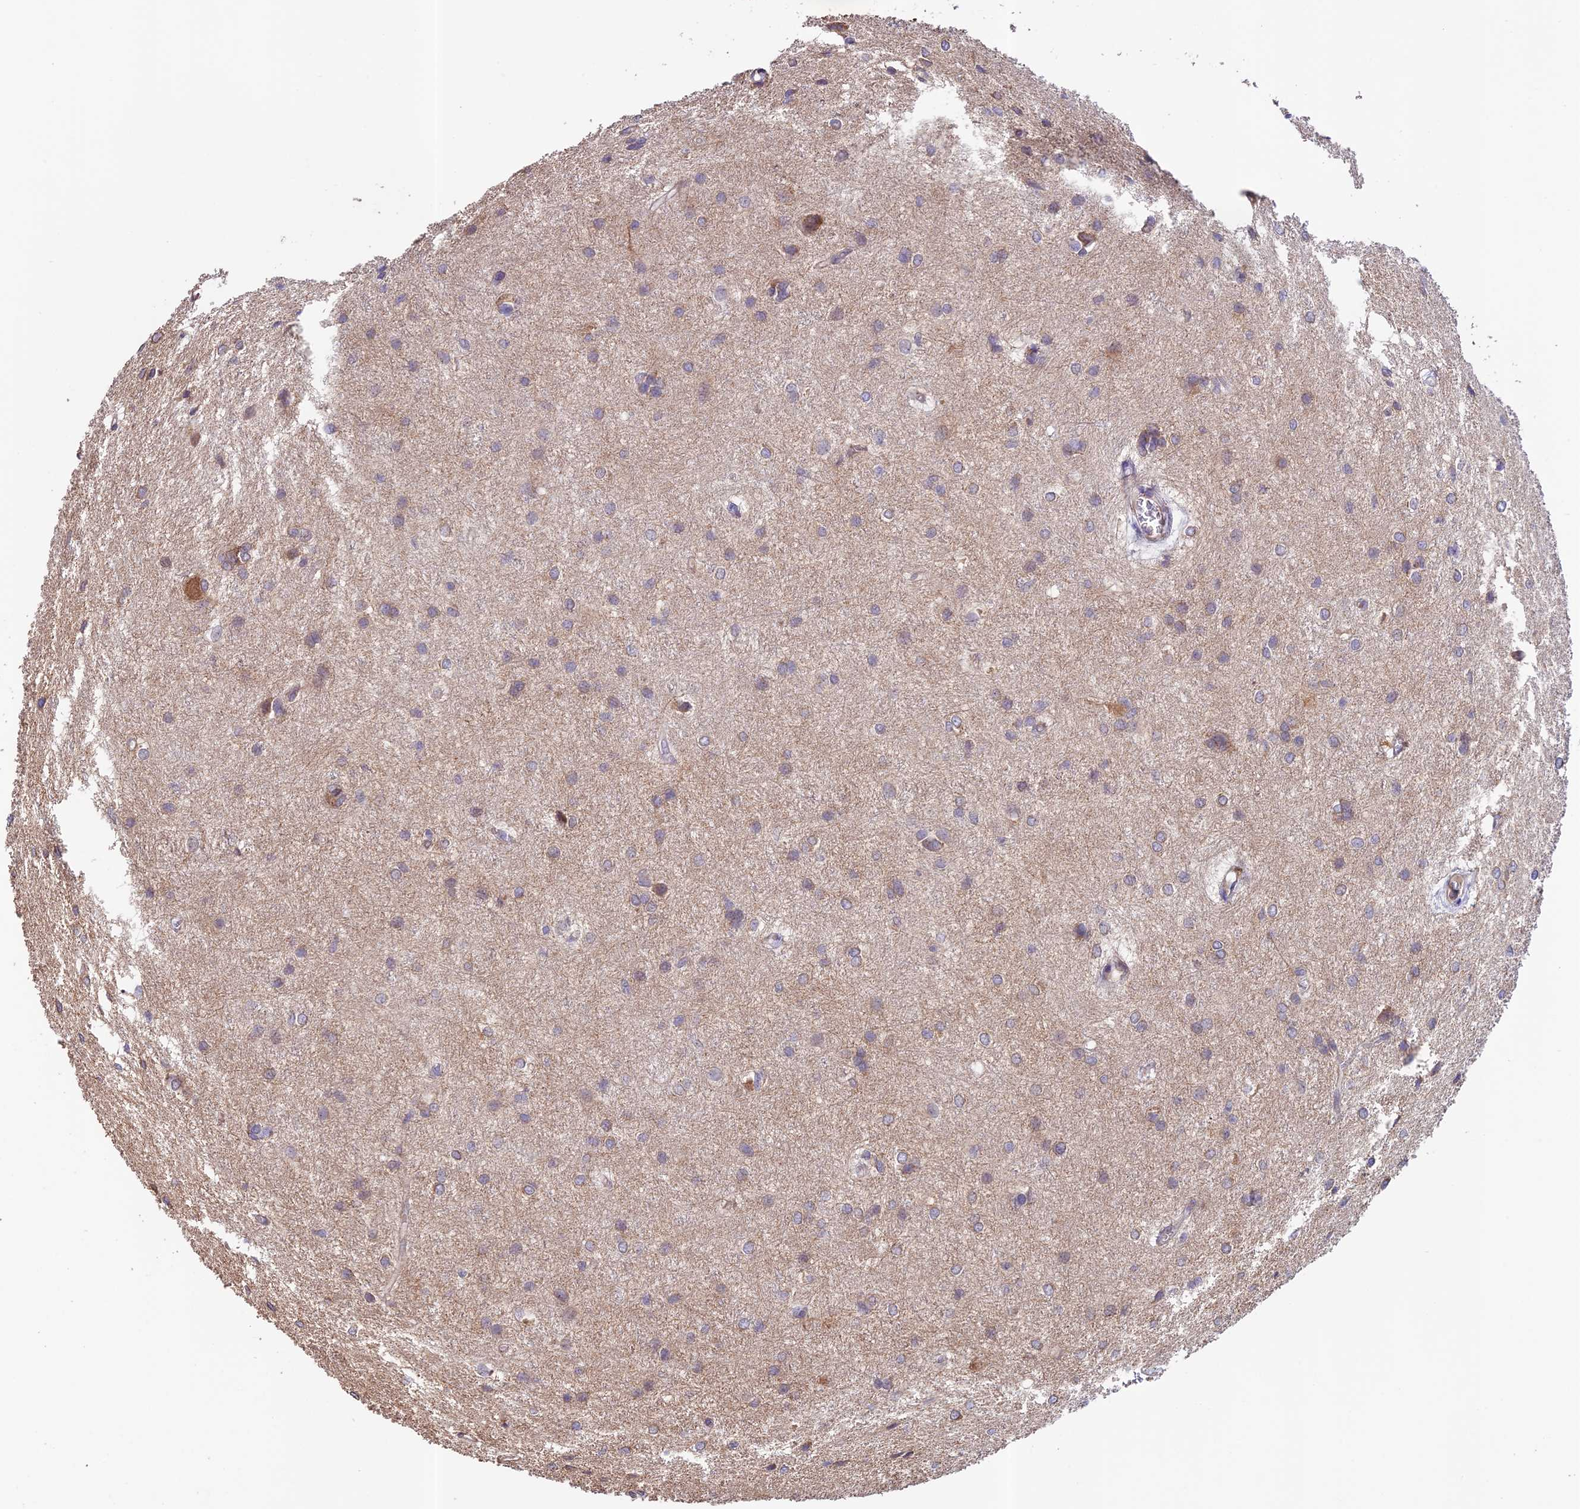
{"staining": {"intensity": "moderate", "quantity": "25%-75%", "location": "cytoplasmic/membranous"}, "tissue": "glioma", "cell_type": "Tumor cells", "image_type": "cancer", "snomed": [{"axis": "morphology", "description": "Glioma, malignant, High grade"}, {"axis": "topography", "description": "Brain"}], "caption": "Immunohistochemical staining of malignant high-grade glioma shows moderate cytoplasmic/membranous protein expression in approximately 25%-75% of tumor cells.", "gene": "EMC3", "patient": {"sex": "female", "age": 50}}